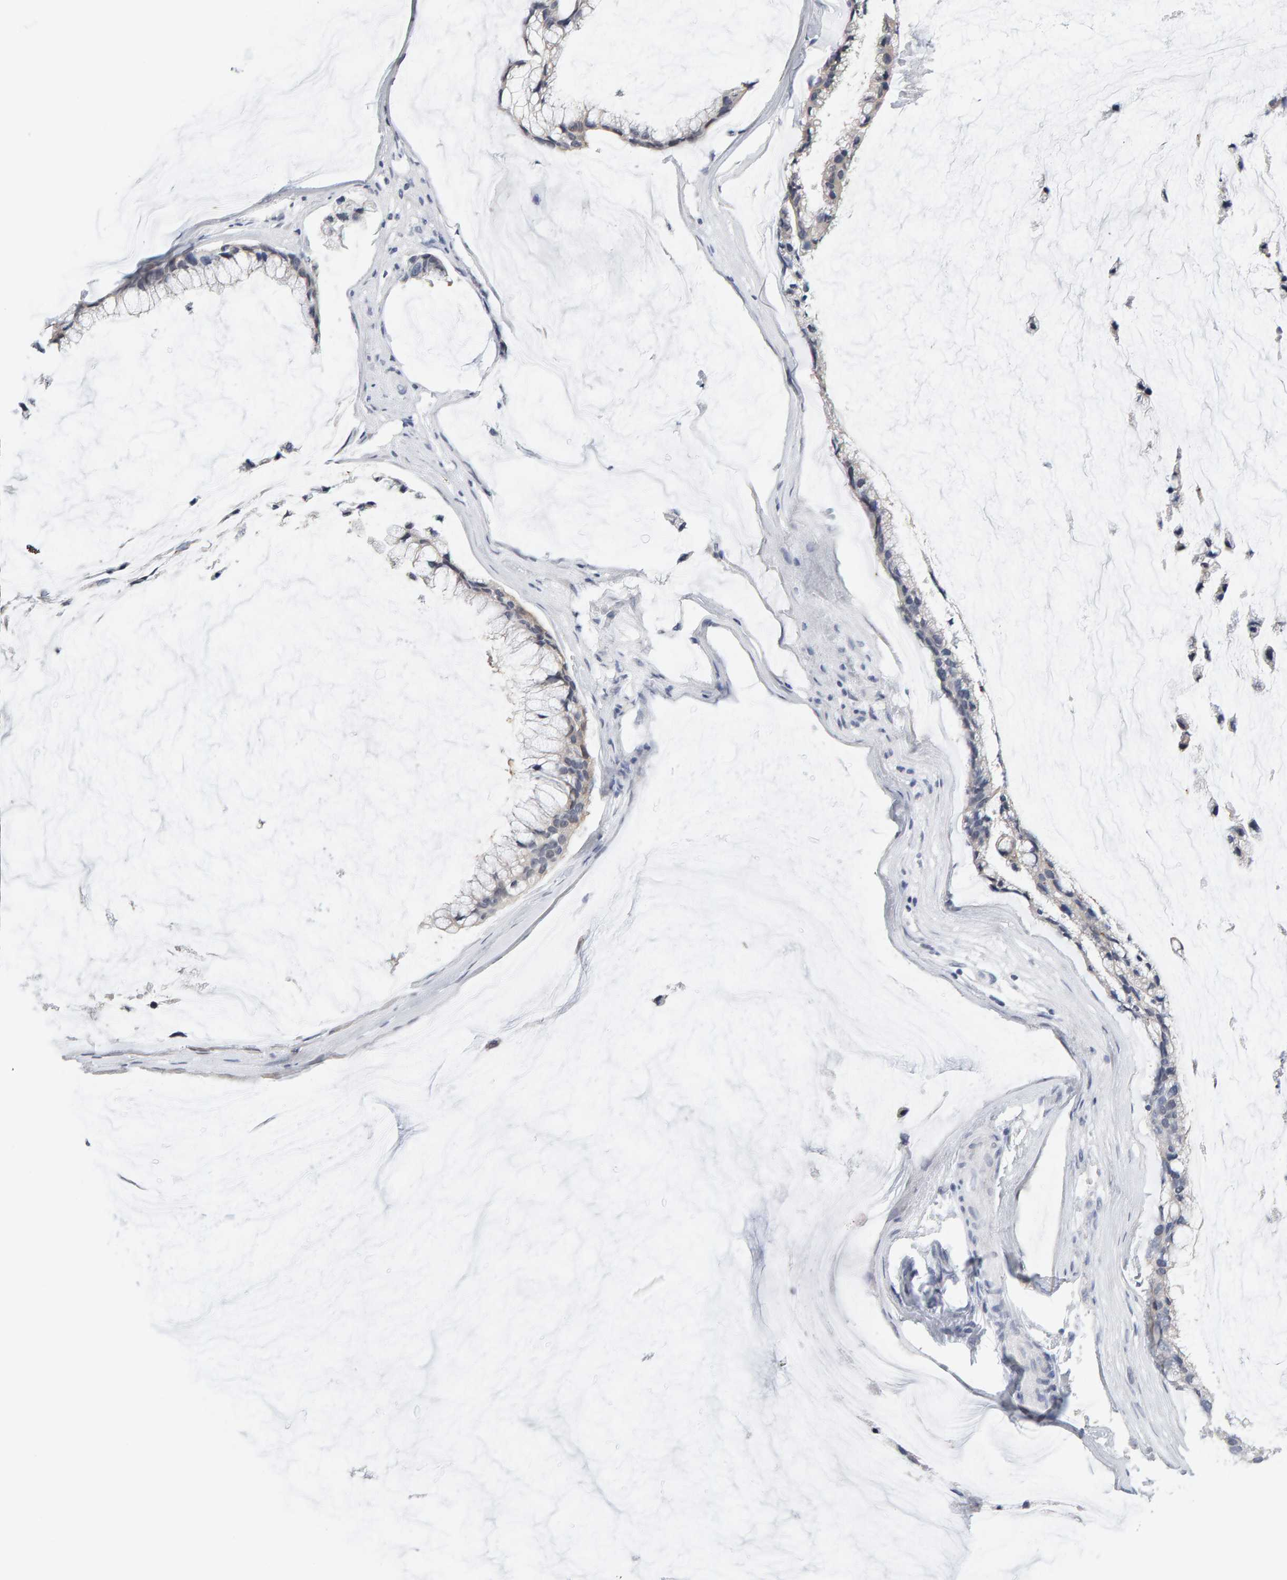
{"staining": {"intensity": "negative", "quantity": "none", "location": "none"}, "tissue": "ovarian cancer", "cell_type": "Tumor cells", "image_type": "cancer", "snomed": [{"axis": "morphology", "description": "Cystadenocarcinoma, mucinous, NOS"}, {"axis": "topography", "description": "Ovary"}], "caption": "DAB immunohistochemical staining of ovarian cancer (mucinous cystadenocarcinoma) reveals no significant expression in tumor cells.", "gene": "CTH", "patient": {"sex": "female", "age": 39}}